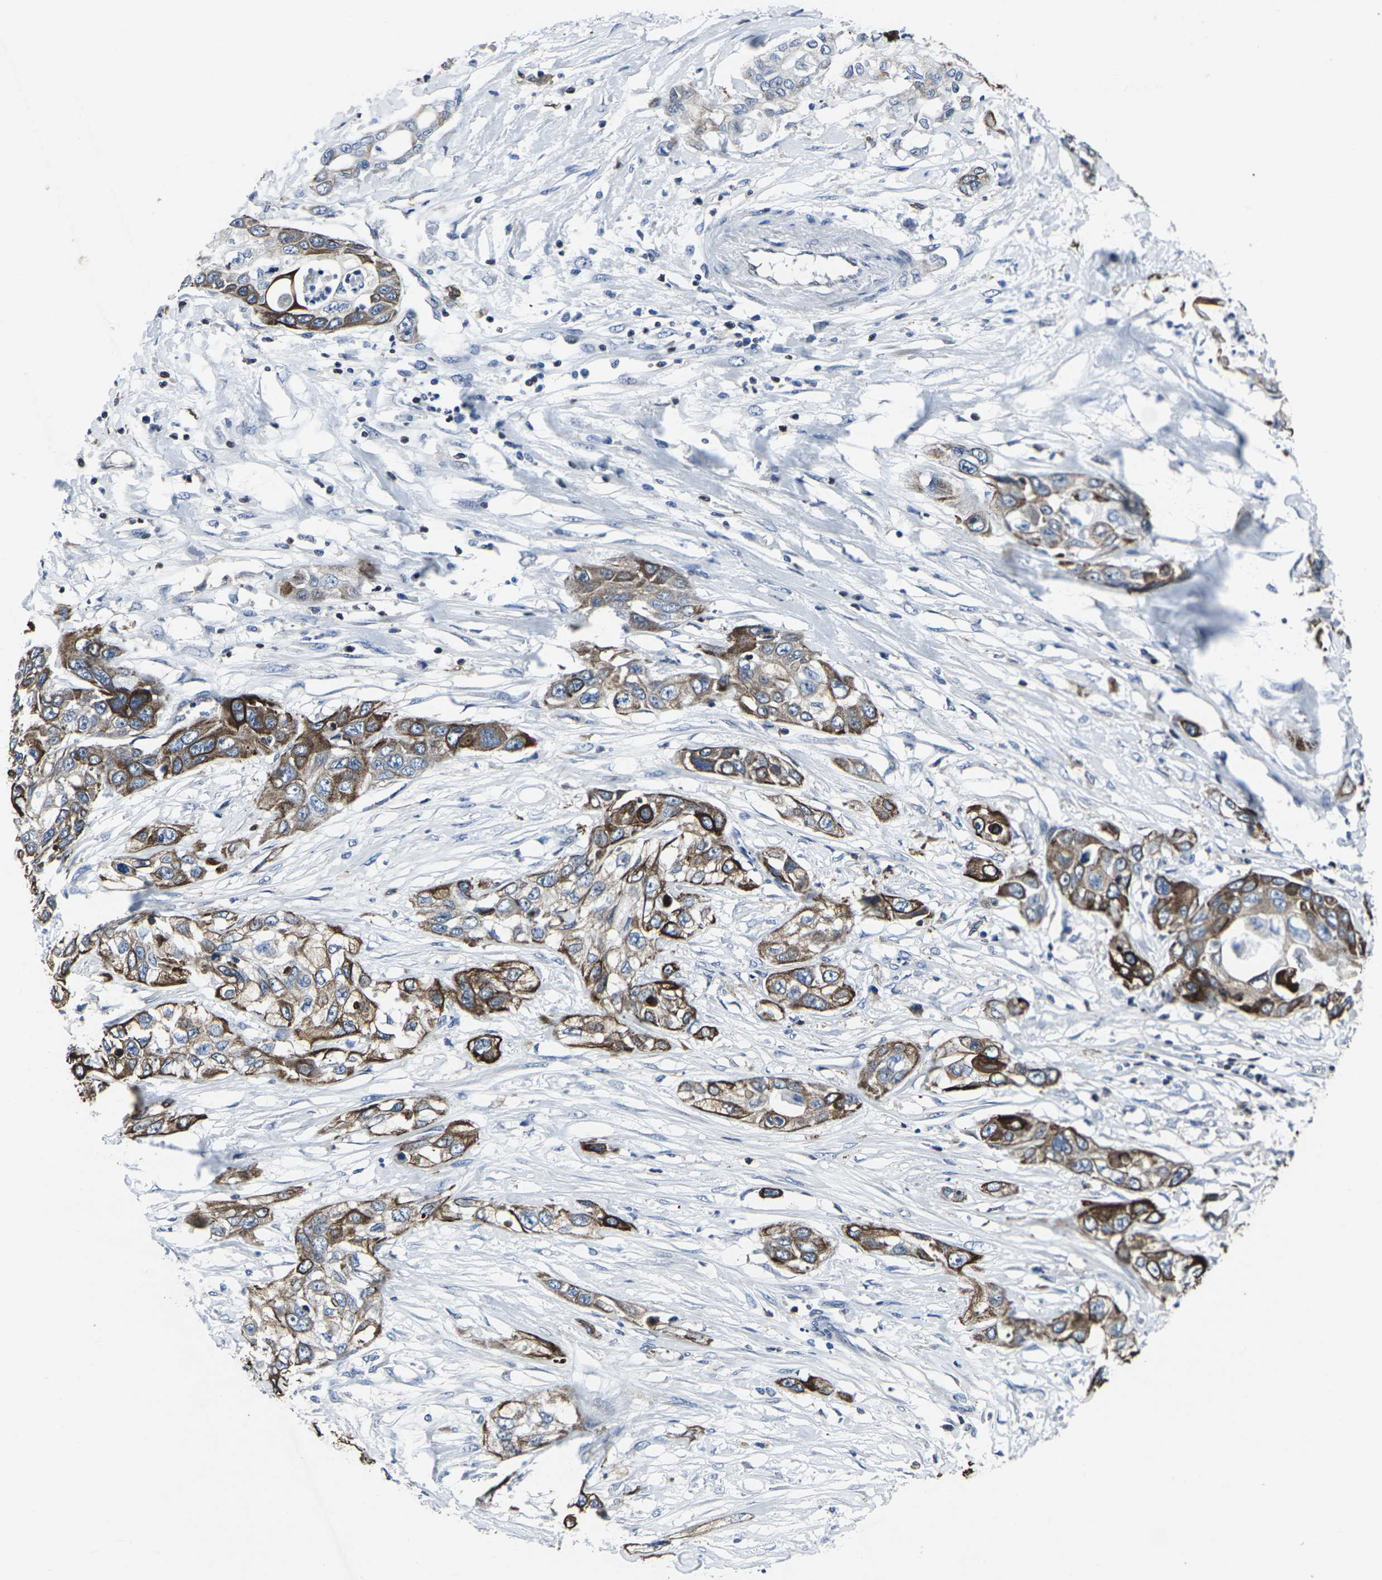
{"staining": {"intensity": "moderate", "quantity": ">75%", "location": "cytoplasmic/membranous"}, "tissue": "pancreatic cancer", "cell_type": "Tumor cells", "image_type": "cancer", "snomed": [{"axis": "morphology", "description": "Adenocarcinoma, NOS"}, {"axis": "topography", "description": "Pancreas"}], "caption": "DAB immunohistochemical staining of pancreatic cancer (adenocarcinoma) reveals moderate cytoplasmic/membranous protein expression in about >75% of tumor cells.", "gene": "STAT4", "patient": {"sex": "female", "age": 70}}